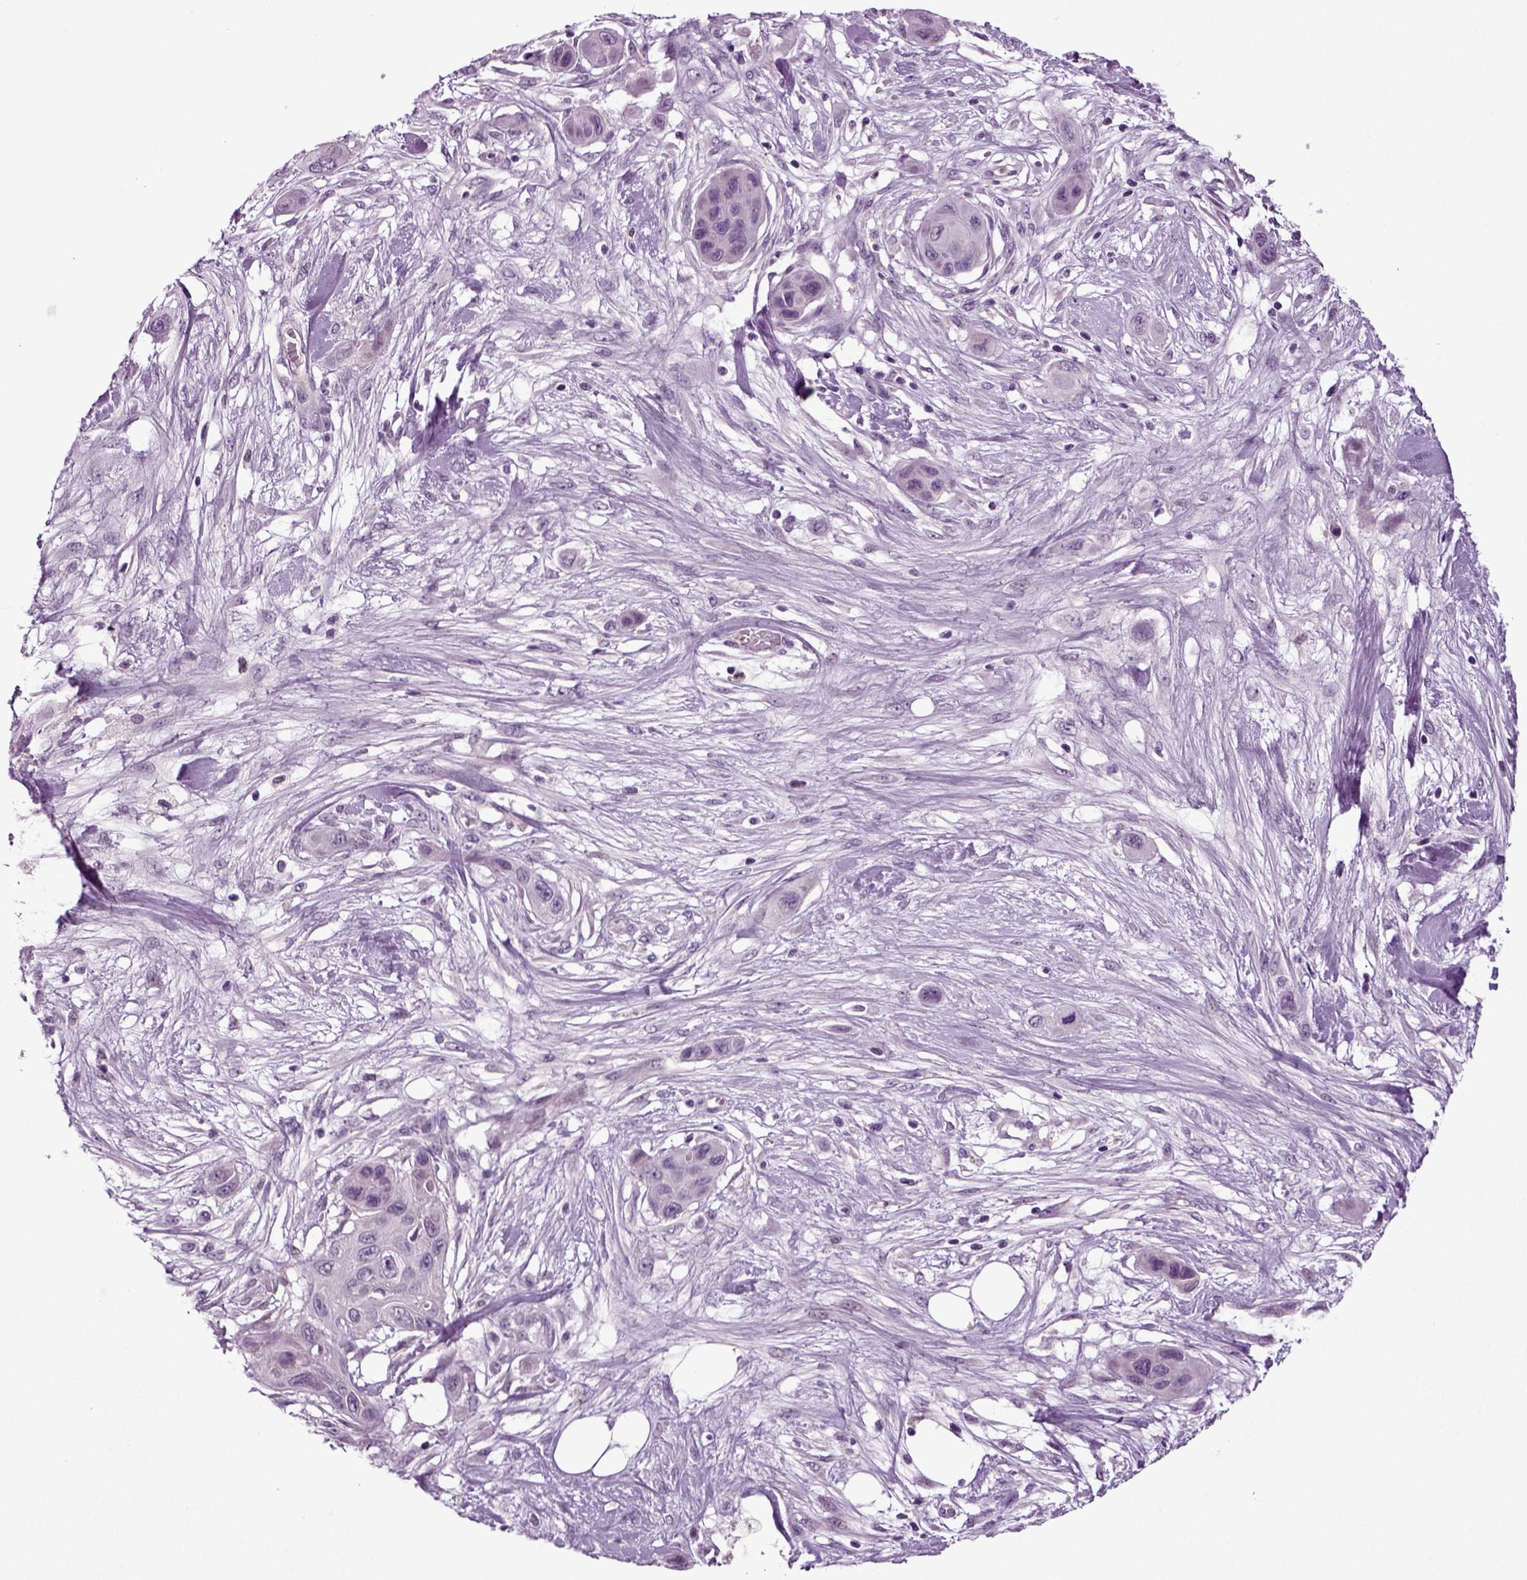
{"staining": {"intensity": "negative", "quantity": "none", "location": "none"}, "tissue": "skin cancer", "cell_type": "Tumor cells", "image_type": "cancer", "snomed": [{"axis": "morphology", "description": "Squamous cell carcinoma, NOS"}, {"axis": "topography", "description": "Skin"}], "caption": "The immunohistochemistry photomicrograph has no significant positivity in tumor cells of skin squamous cell carcinoma tissue.", "gene": "FGF11", "patient": {"sex": "male", "age": 79}}